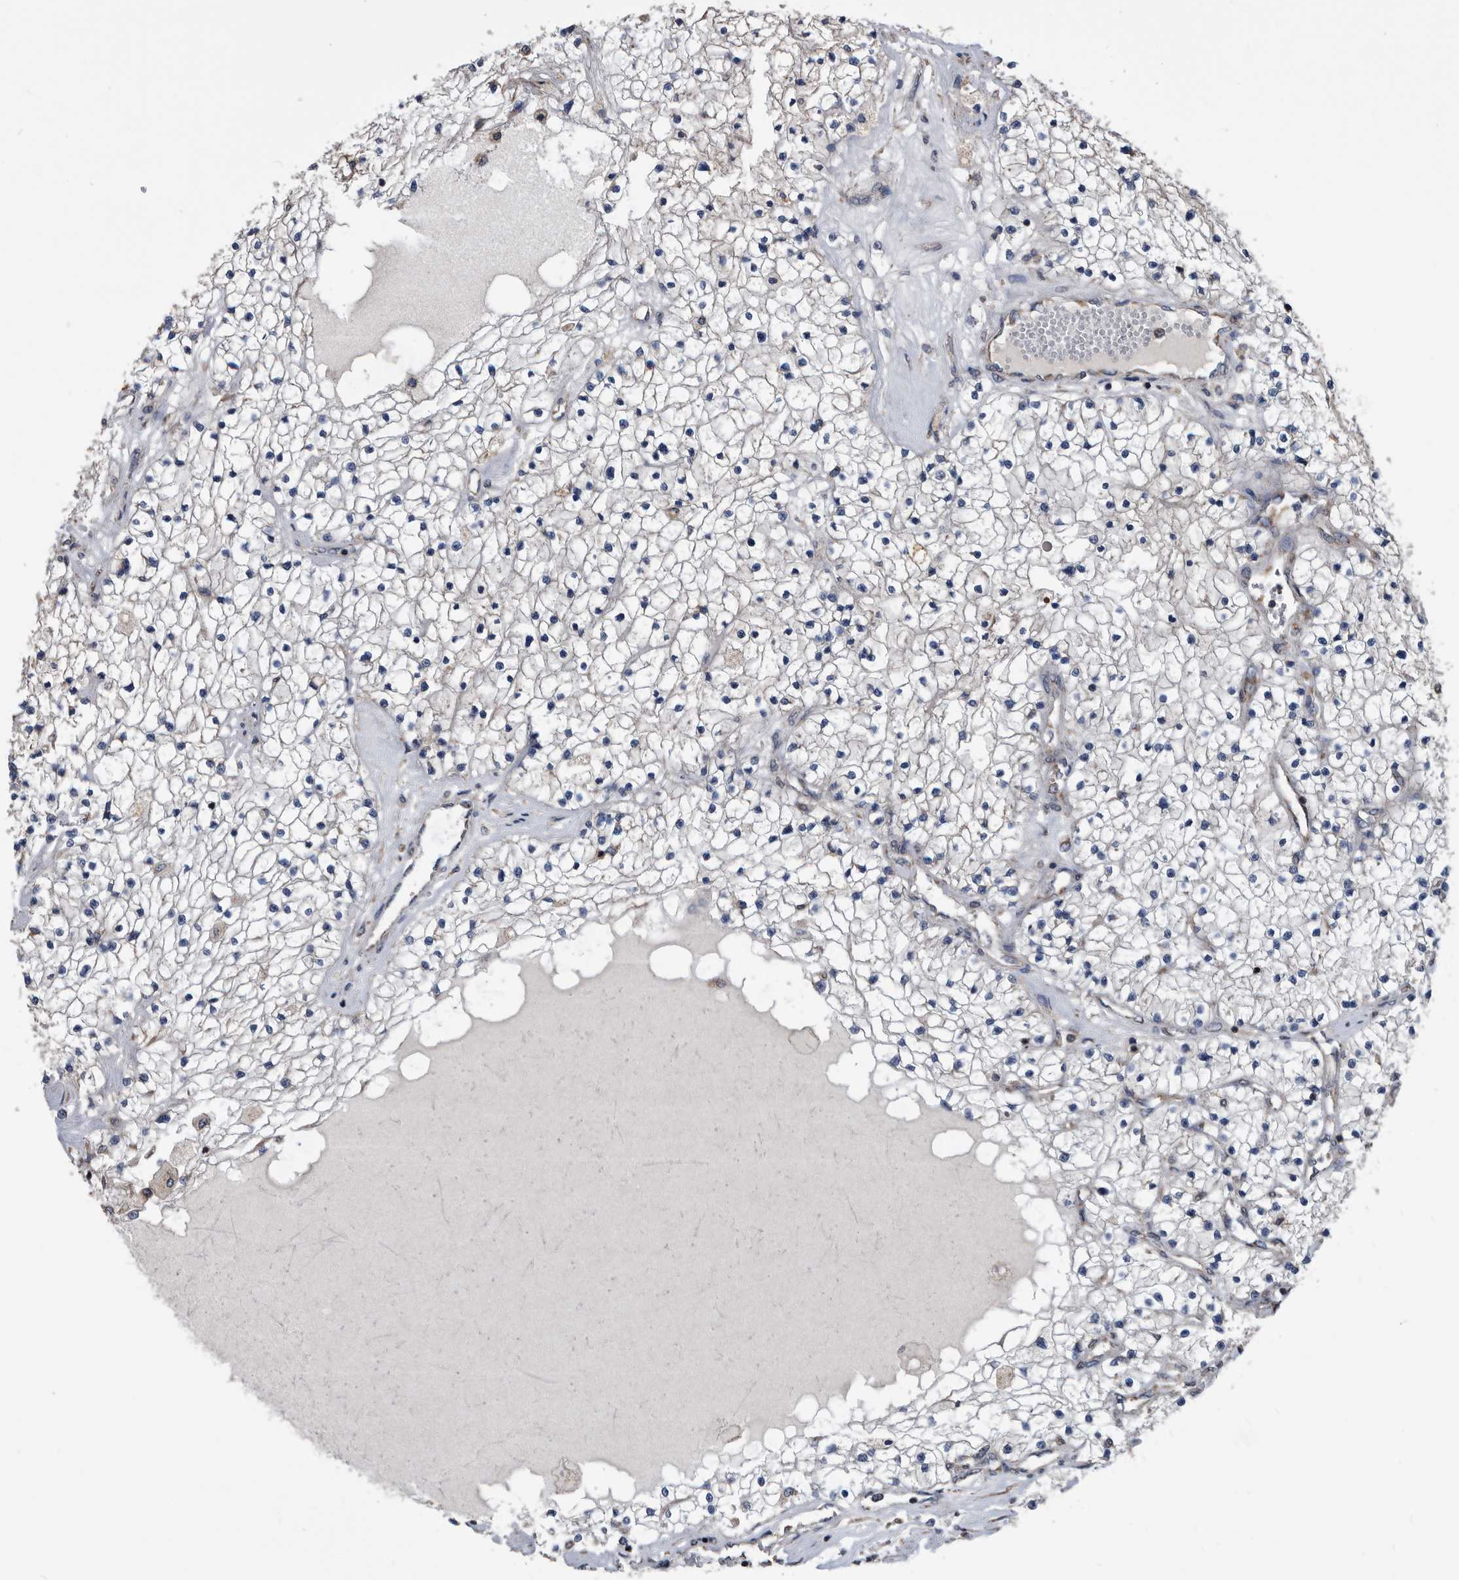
{"staining": {"intensity": "negative", "quantity": "none", "location": "none"}, "tissue": "renal cancer", "cell_type": "Tumor cells", "image_type": "cancer", "snomed": [{"axis": "morphology", "description": "Adenocarcinoma, NOS"}, {"axis": "topography", "description": "Kidney"}], "caption": "Immunohistochemistry micrograph of renal adenocarcinoma stained for a protein (brown), which shows no staining in tumor cells.", "gene": "NRBP1", "patient": {"sex": "male", "age": 68}}